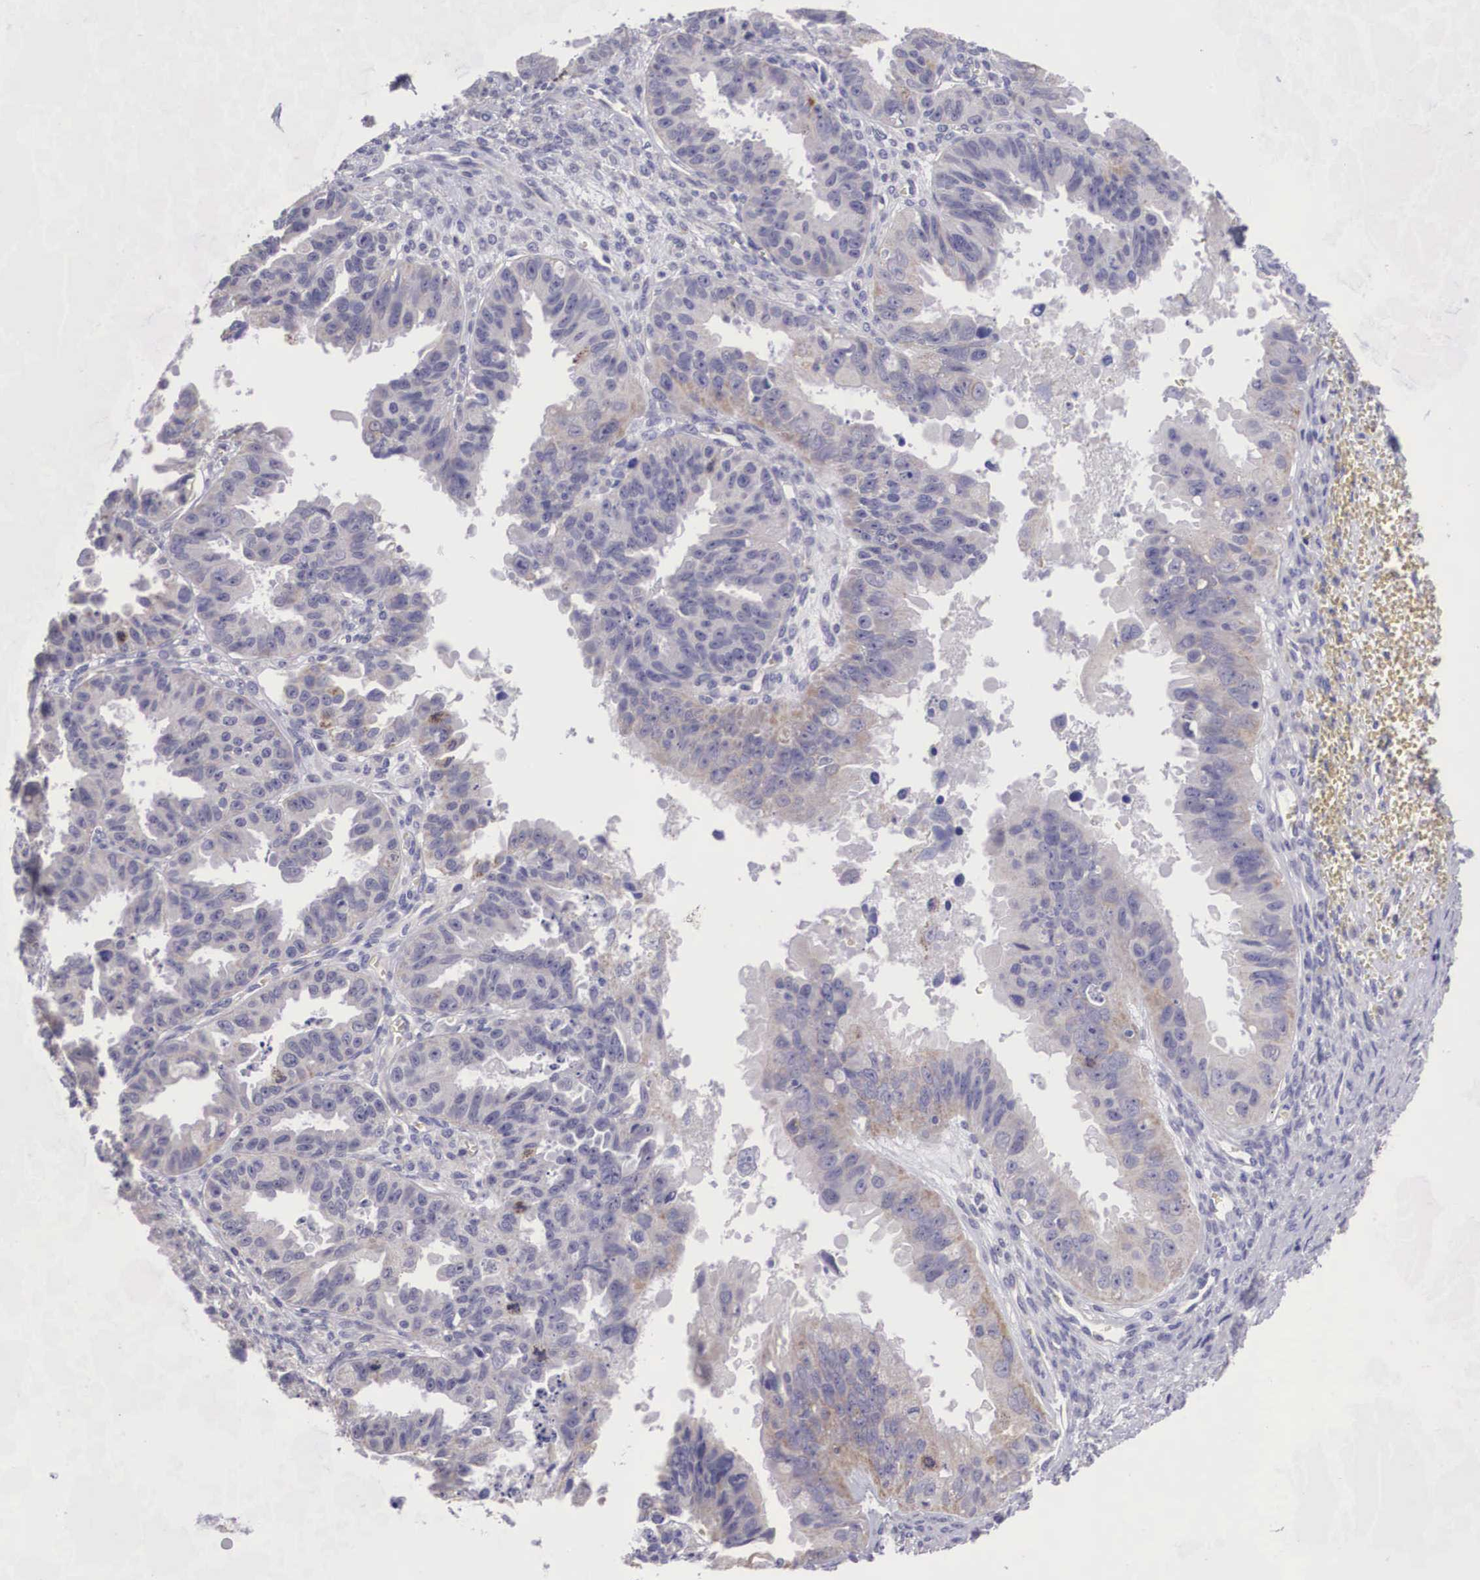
{"staining": {"intensity": "weak", "quantity": "<25%", "location": "cytoplasmic/membranous"}, "tissue": "ovarian cancer", "cell_type": "Tumor cells", "image_type": "cancer", "snomed": [{"axis": "morphology", "description": "Carcinoma, endometroid"}, {"axis": "topography", "description": "Ovary"}], "caption": "An immunohistochemistry photomicrograph of ovarian cancer is shown. There is no staining in tumor cells of ovarian cancer. (DAB (3,3'-diaminobenzidine) IHC visualized using brightfield microscopy, high magnification).", "gene": "ARG2", "patient": {"sex": "female", "age": 85}}